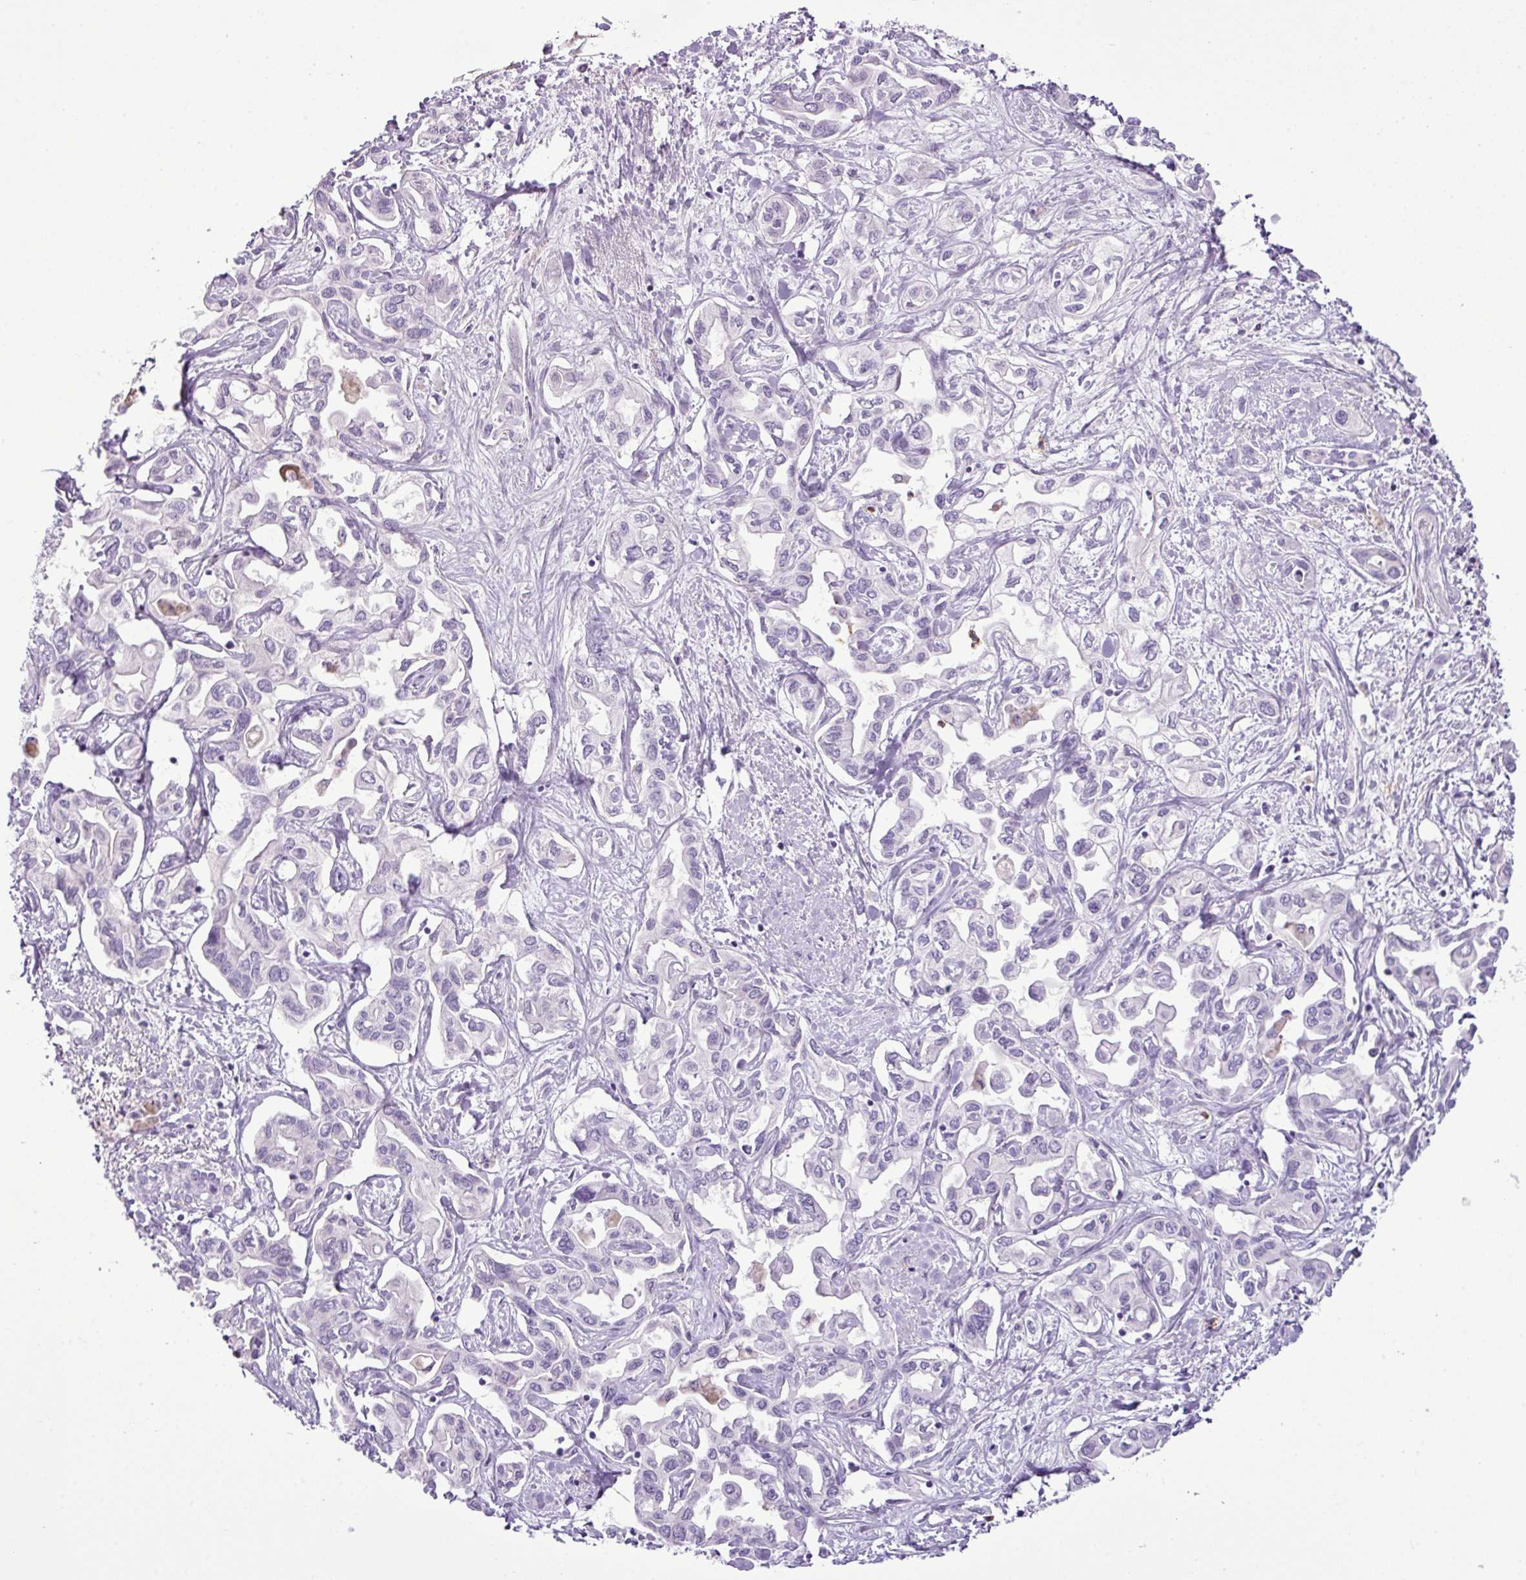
{"staining": {"intensity": "negative", "quantity": "none", "location": "none"}, "tissue": "liver cancer", "cell_type": "Tumor cells", "image_type": "cancer", "snomed": [{"axis": "morphology", "description": "Cholangiocarcinoma"}, {"axis": "topography", "description": "Liver"}], "caption": "Protein analysis of liver cancer (cholangiocarcinoma) displays no significant expression in tumor cells. (Stains: DAB immunohistochemistry (IHC) with hematoxylin counter stain, Microscopy: brightfield microscopy at high magnification).", "gene": "HTR3E", "patient": {"sex": "female", "age": 64}}